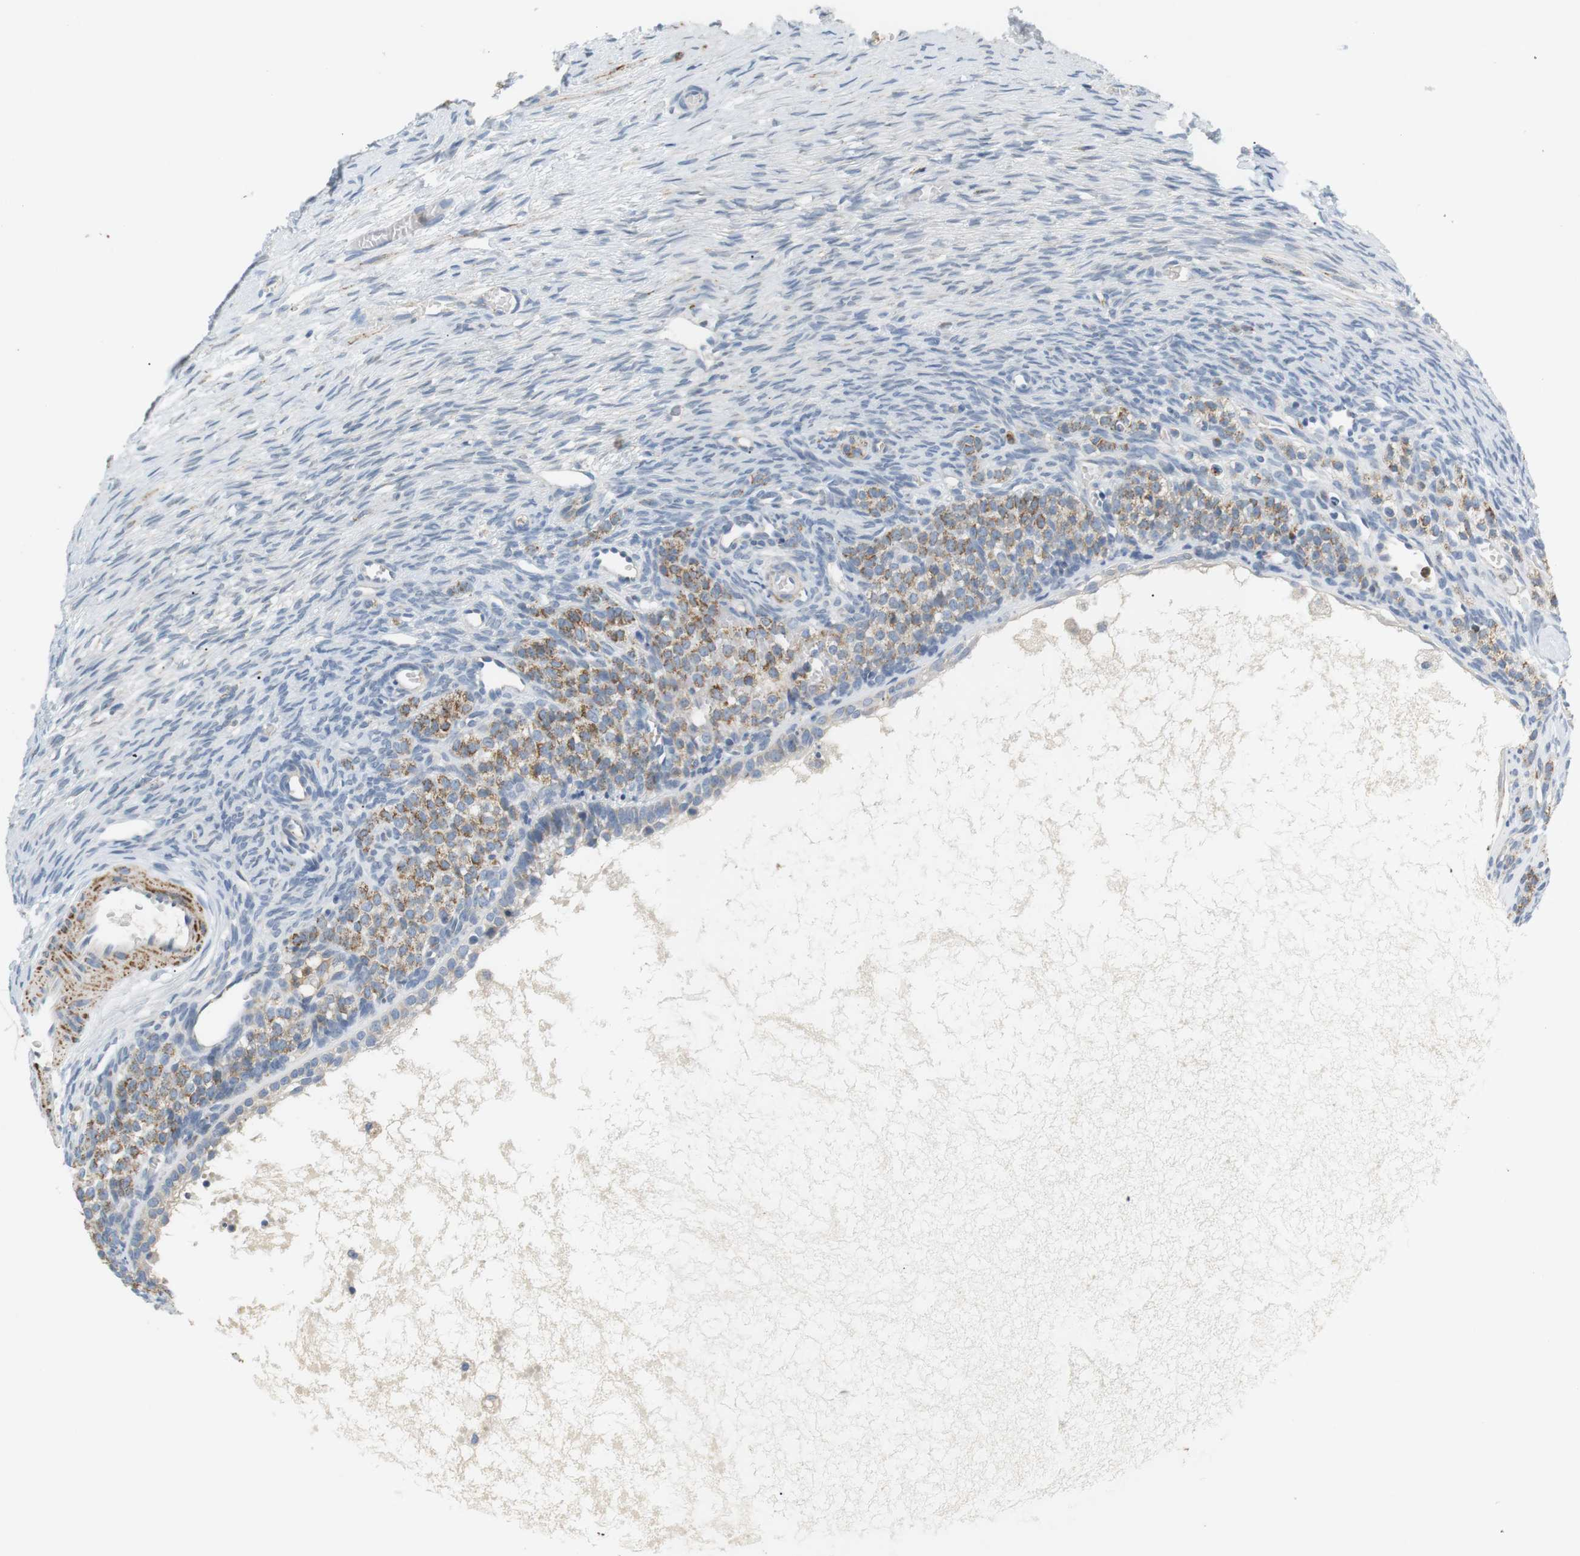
{"staining": {"intensity": "weak", "quantity": "<25%", "location": "cytoplasmic/membranous"}, "tissue": "ovary", "cell_type": "Ovarian stroma cells", "image_type": "normal", "snomed": [{"axis": "morphology", "description": "Normal tissue, NOS"}, {"axis": "topography", "description": "Ovary"}], "caption": "Ovarian stroma cells are negative for brown protein staining in unremarkable ovary. (Stains: DAB immunohistochemistry (IHC) with hematoxylin counter stain, Microscopy: brightfield microscopy at high magnification).", "gene": "CD300E", "patient": {"sex": "female", "age": 27}}